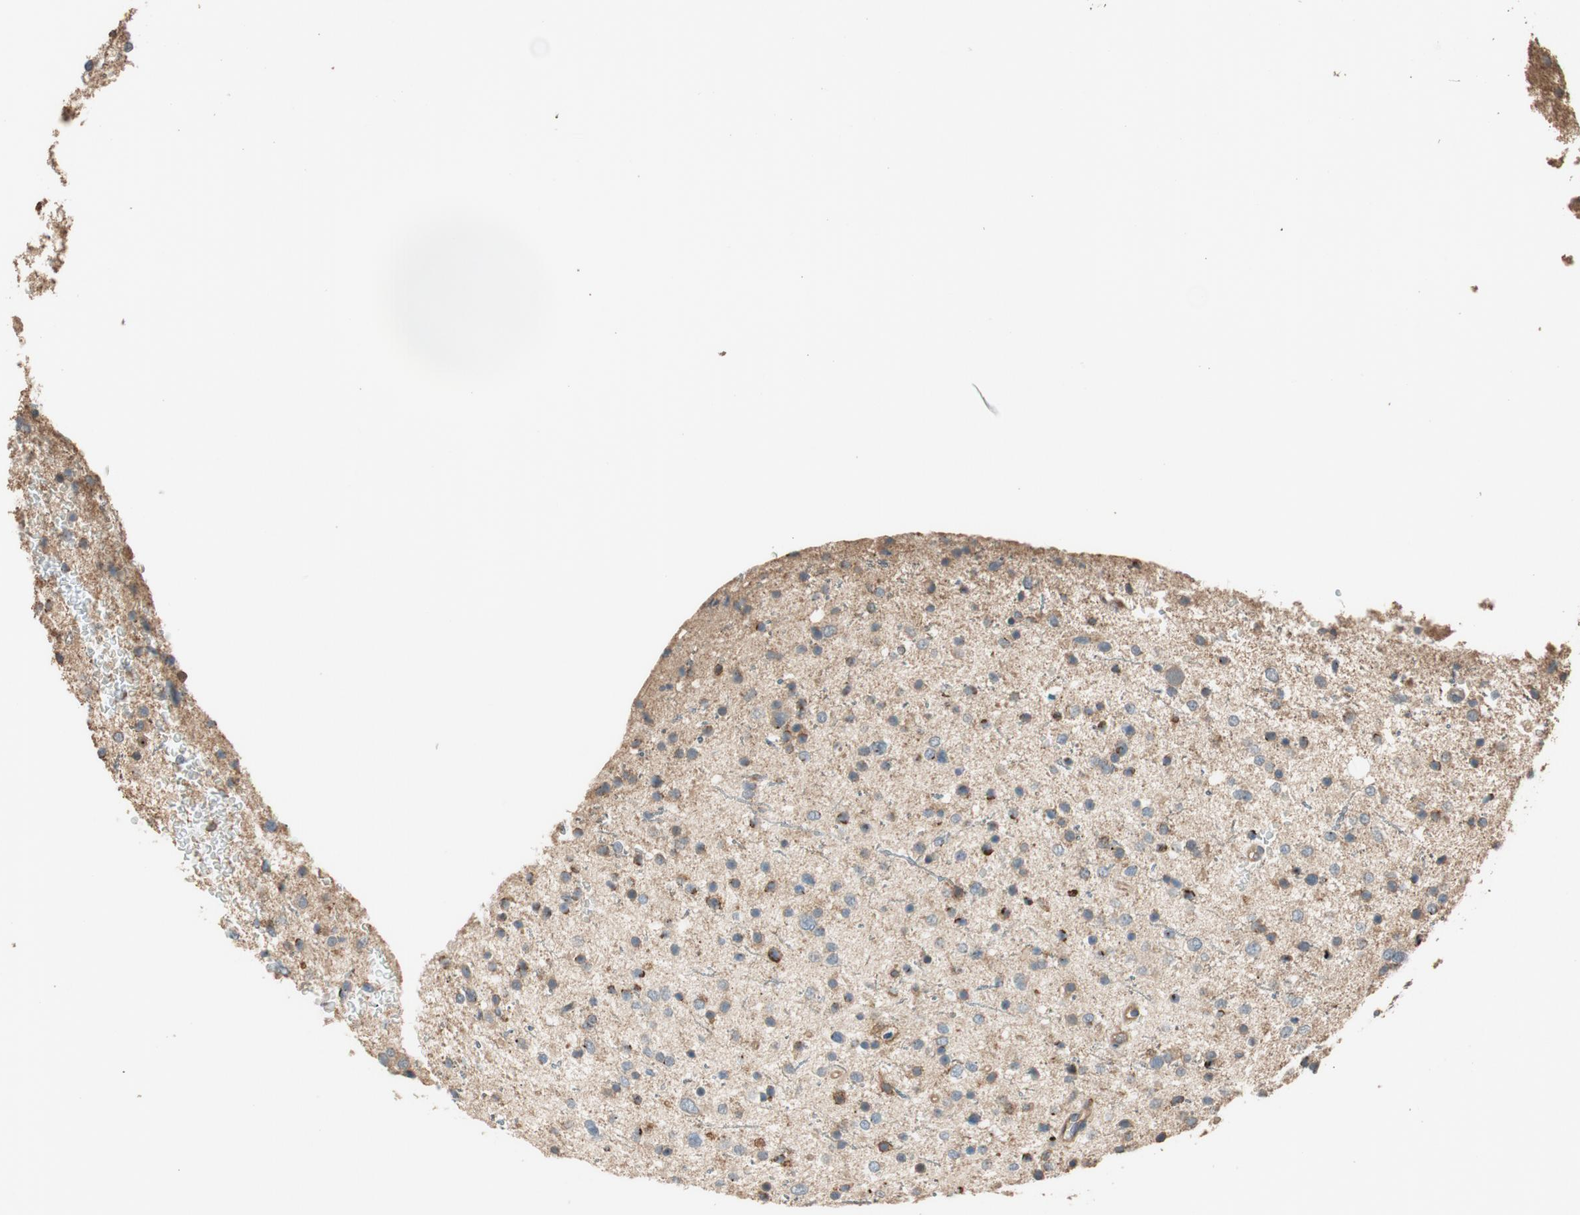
{"staining": {"intensity": "moderate", "quantity": "25%-75%", "location": "cytoplasmic/membranous"}, "tissue": "glioma", "cell_type": "Tumor cells", "image_type": "cancer", "snomed": [{"axis": "morphology", "description": "Glioma, malignant, Low grade"}, {"axis": "topography", "description": "Brain"}], "caption": "A medium amount of moderate cytoplasmic/membranous staining is identified in about 25%-75% of tumor cells in glioma tissue. The staining was performed using DAB, with brown indicating positive protein expression. Nuclei are stained blue with hematoxylin.", "gene": "MST1R", "patient": {"sex": "female", "age": 37}}